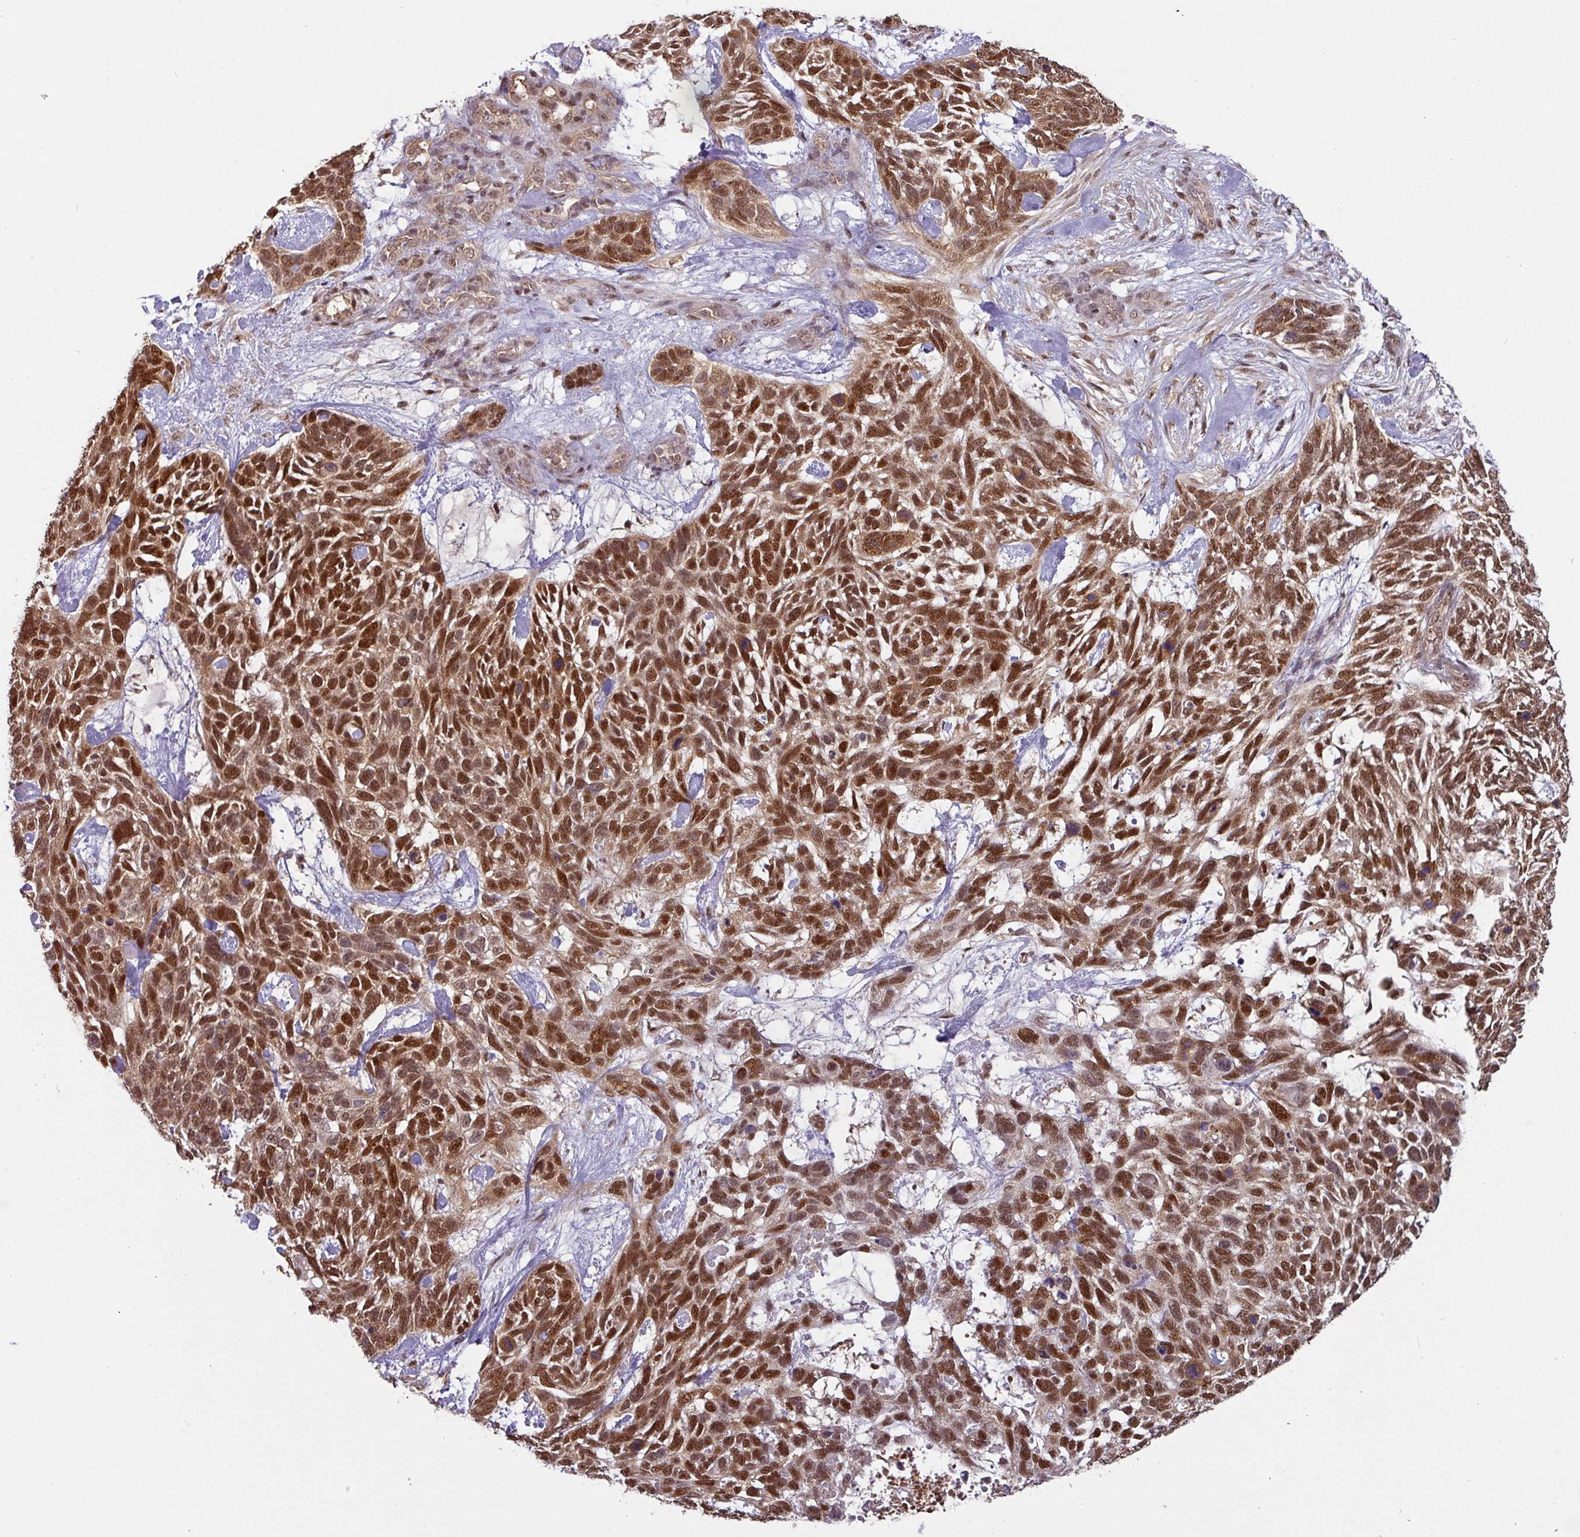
{"staining": {"intensity": "strong", "quantity": ">75%", "location": "cytoplasmic/membranous,nuclear"}, "tissue": "skin cancer", "cell_type": "Tumor cells", "image_type": "cancer", "snomed": [{"axis": "morphology", "description": "Basal cell carcinoma"}, {"axis": "topography", "description": "Skin"}], "caption": "This histopathology image displays IHC staining of human skin basal cell carcinoma, with high strong cytoplasmic/membranous and nuclear staining in about >75% of tumor cells.", "gene": "RANBP9", "patient": {"sex": "male", "age": 88}}